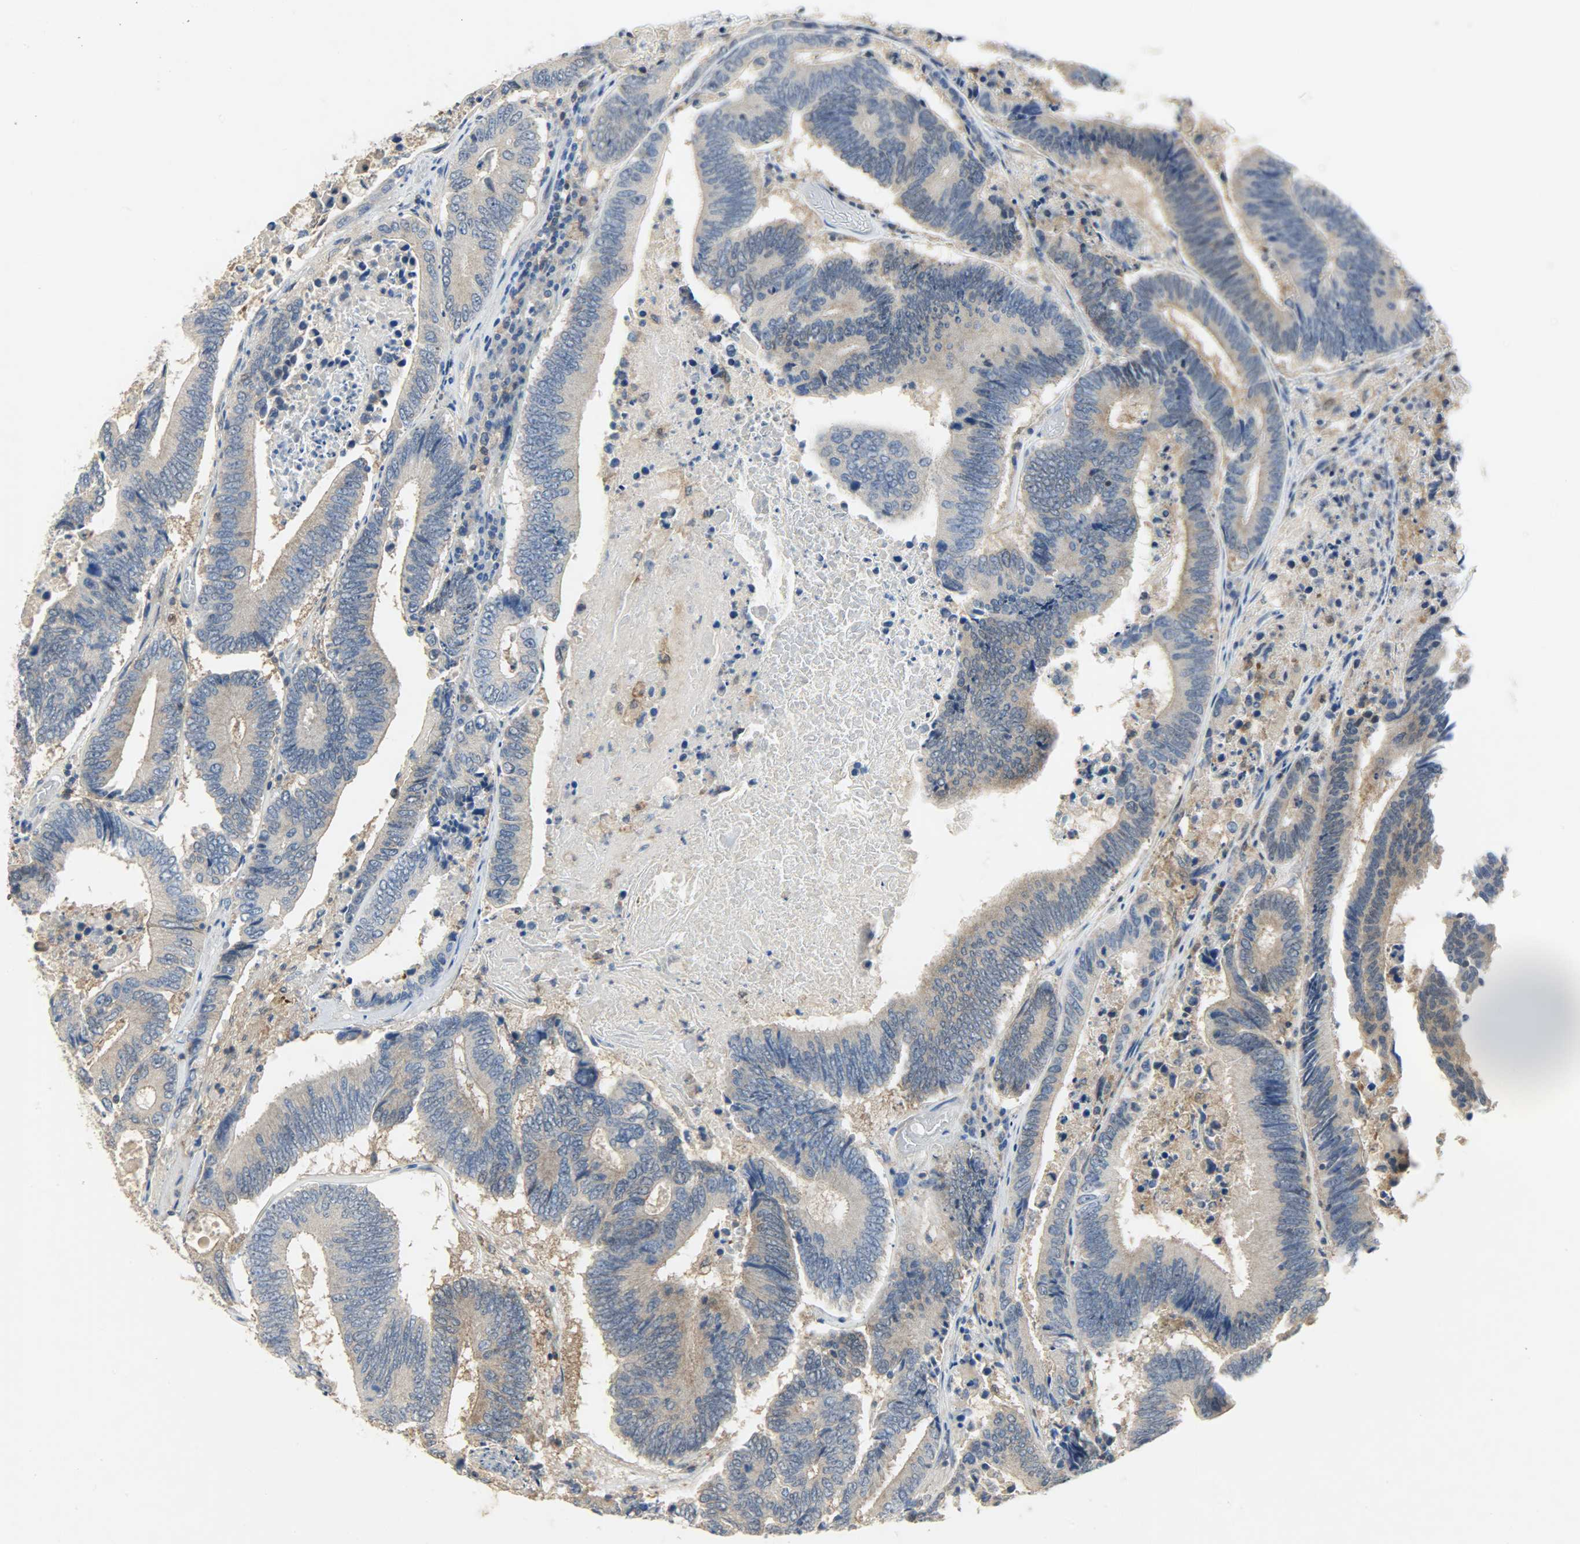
{"staining": {"intensity": "moderate", "quantity": ">75%", "location": "cytoplasmic/membranous"}, "tissue": "colorectal cancer", "cell_type": "Tumor cells", "image_type": "cancer", "snomed": [{"axis": "morphology", "description": "Adenocarcinoma, NOS"}, {"axis": "topography", "description": "Colon"}], "caption": "Moderate cytoplasmic/membranous positivity for a protein is present in approximately >75% of tumor cells of adenocarcinoma (colorectal) using immunohistochemistry (IHC).", "gene": "TRIM21", "patient": {"sex": "female", "age": 78}}